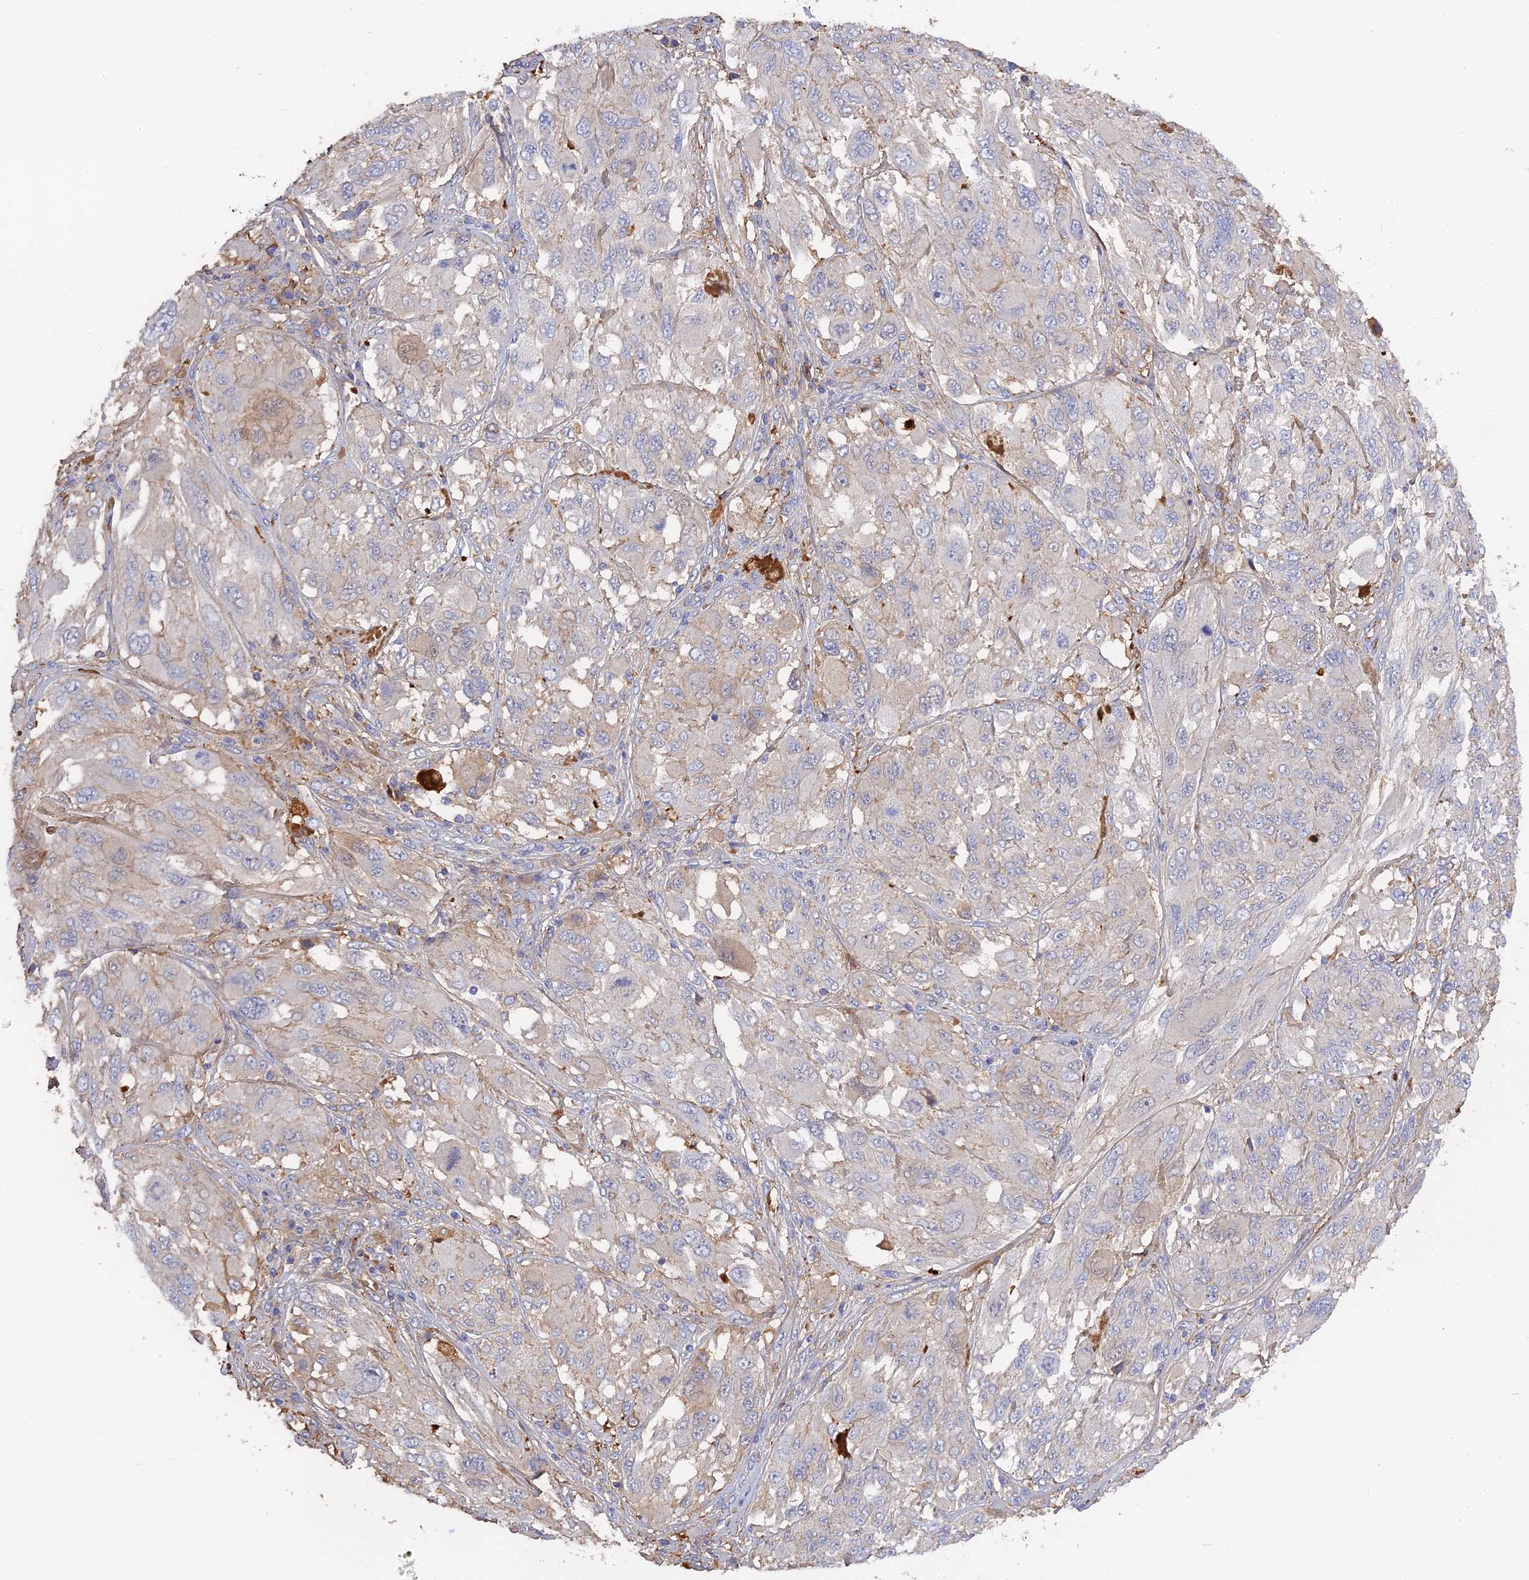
{"staining": {"intensity": "negative", "quantity": "none", "location": "none"}, "tissue": "melanoma", "cell_type": "Tumor cells", "image_type": "cancer", "snomed": [{"axis": "morphology", "description": "Malignant melanoma, NOS"}, {"axis": "topography", "description": "Skin"}], "caption": "Tumor cells are negative for brown protein staining in malignant melanoma.", "gene": "PZP", "patient": {"sex": "female", "age": 91}}